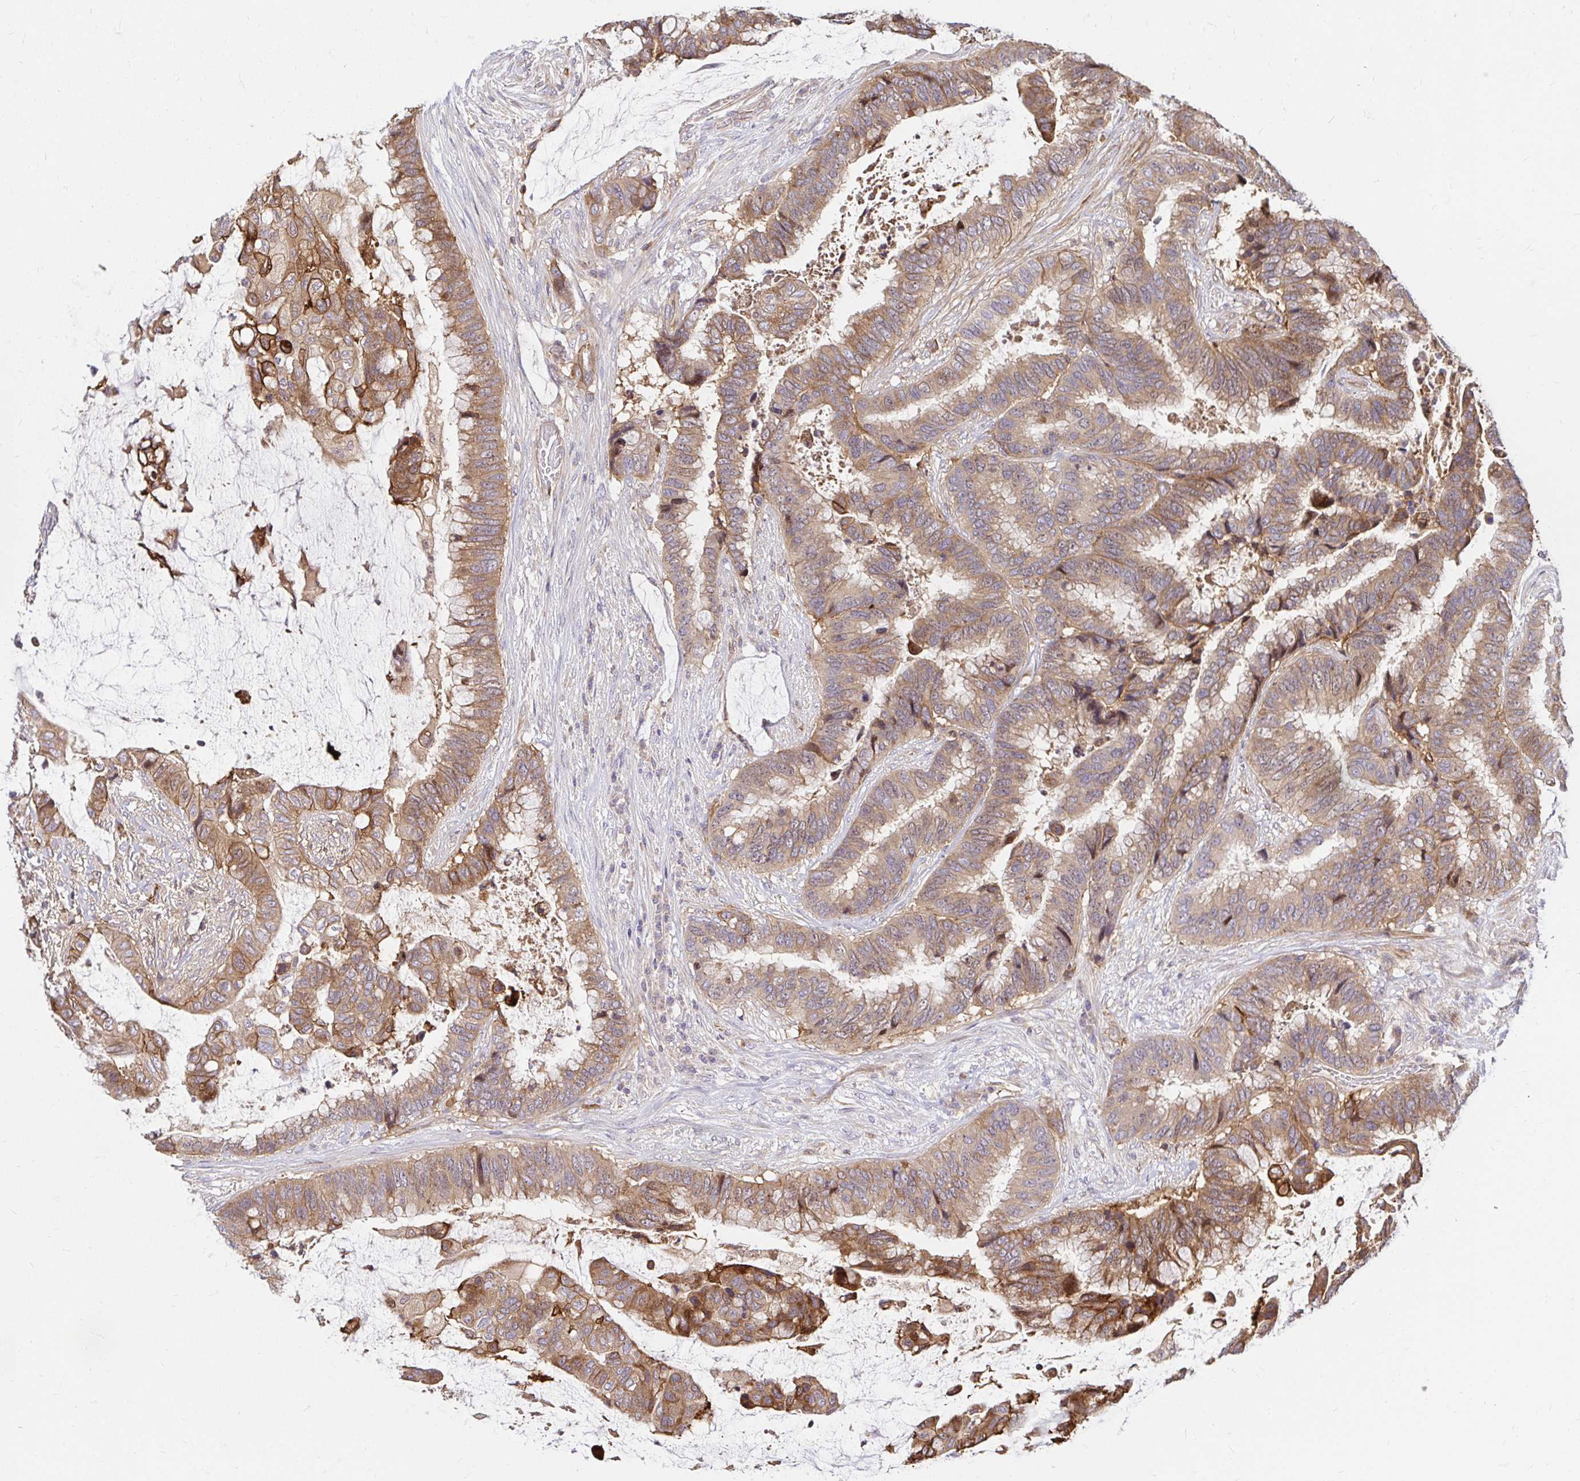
{"staining": {"intensity": "moderate", "quantity": ">75%", "location": "cytoplasmic/membranous"}, "tissue": "colorectal cancer", "cell_type": "Tumor cells", "image_type": "cancer", "snomed": [{"axis": "morphology", "description": "Adenocarcinoma, NOS"}, {"axis": "topography", "description": "Rectum"}], "caption": "Immunohistochemistry of human adenocarcinoma (colorectal) shows medium levels of moderate cytoplasmic/membranous expression in approximately >75% of tumor cells.", "gene": "ITGA2", "patient": {"sex": "female", "age": 59}}